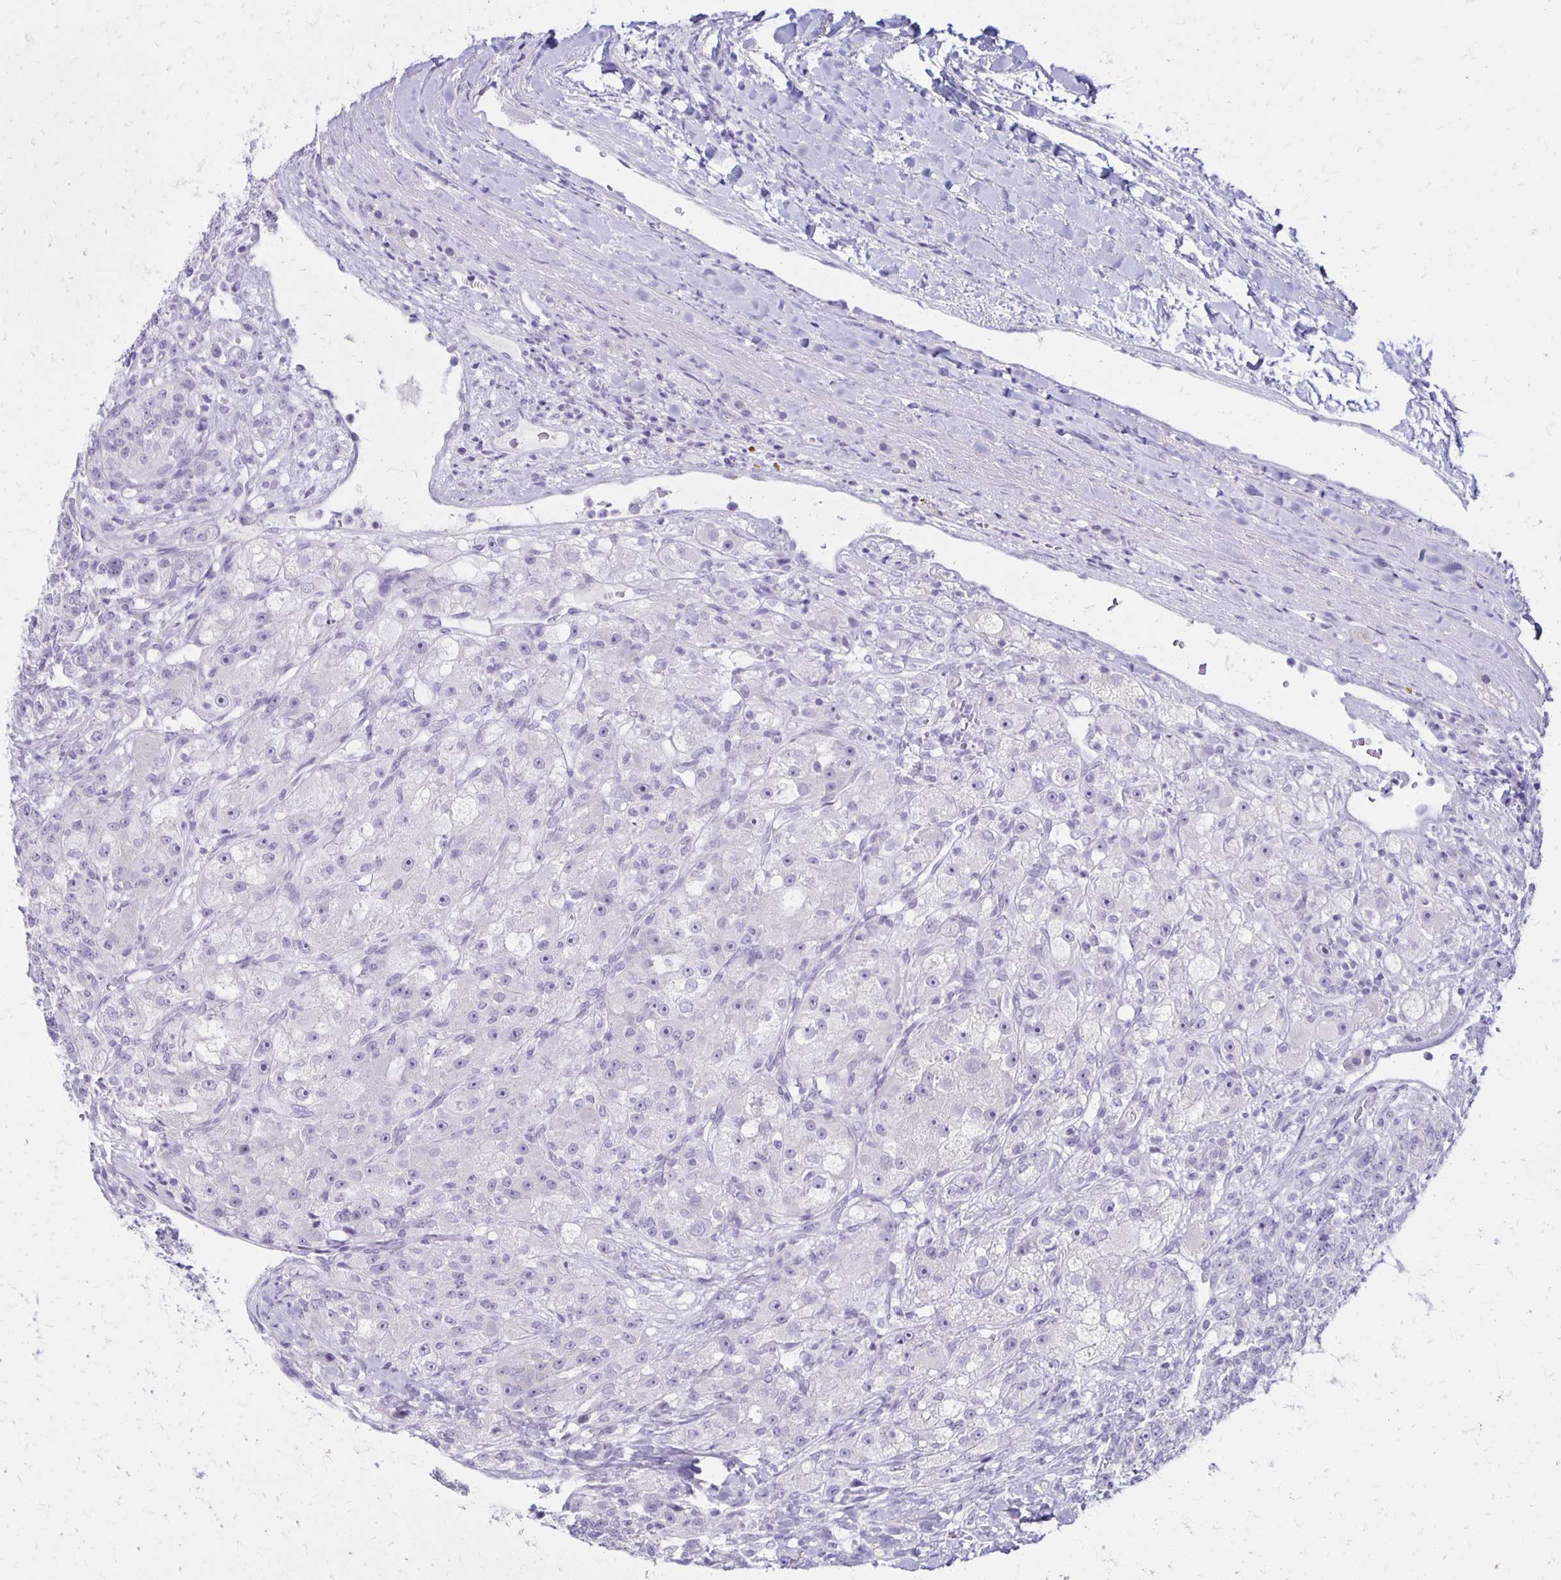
{"staining": {"intensity": "negative", "quantity": "none", "location": "none"}, "tissue": "renal cancer", "cell_type": "Tumor cells", "image_type": "cancer", "snomed": [{"axis": "morphology", "description": "Adenocarcinoma, NOS"}, {"axis": "topography", "description": "Kidney"}], "caption": "Immunohistochemical staining of adenocarcinoma (renal) exhibits no significant positivity in tumor cells.", "gene": "RYR1", "patient": {"sex": "female", "age": 63}}